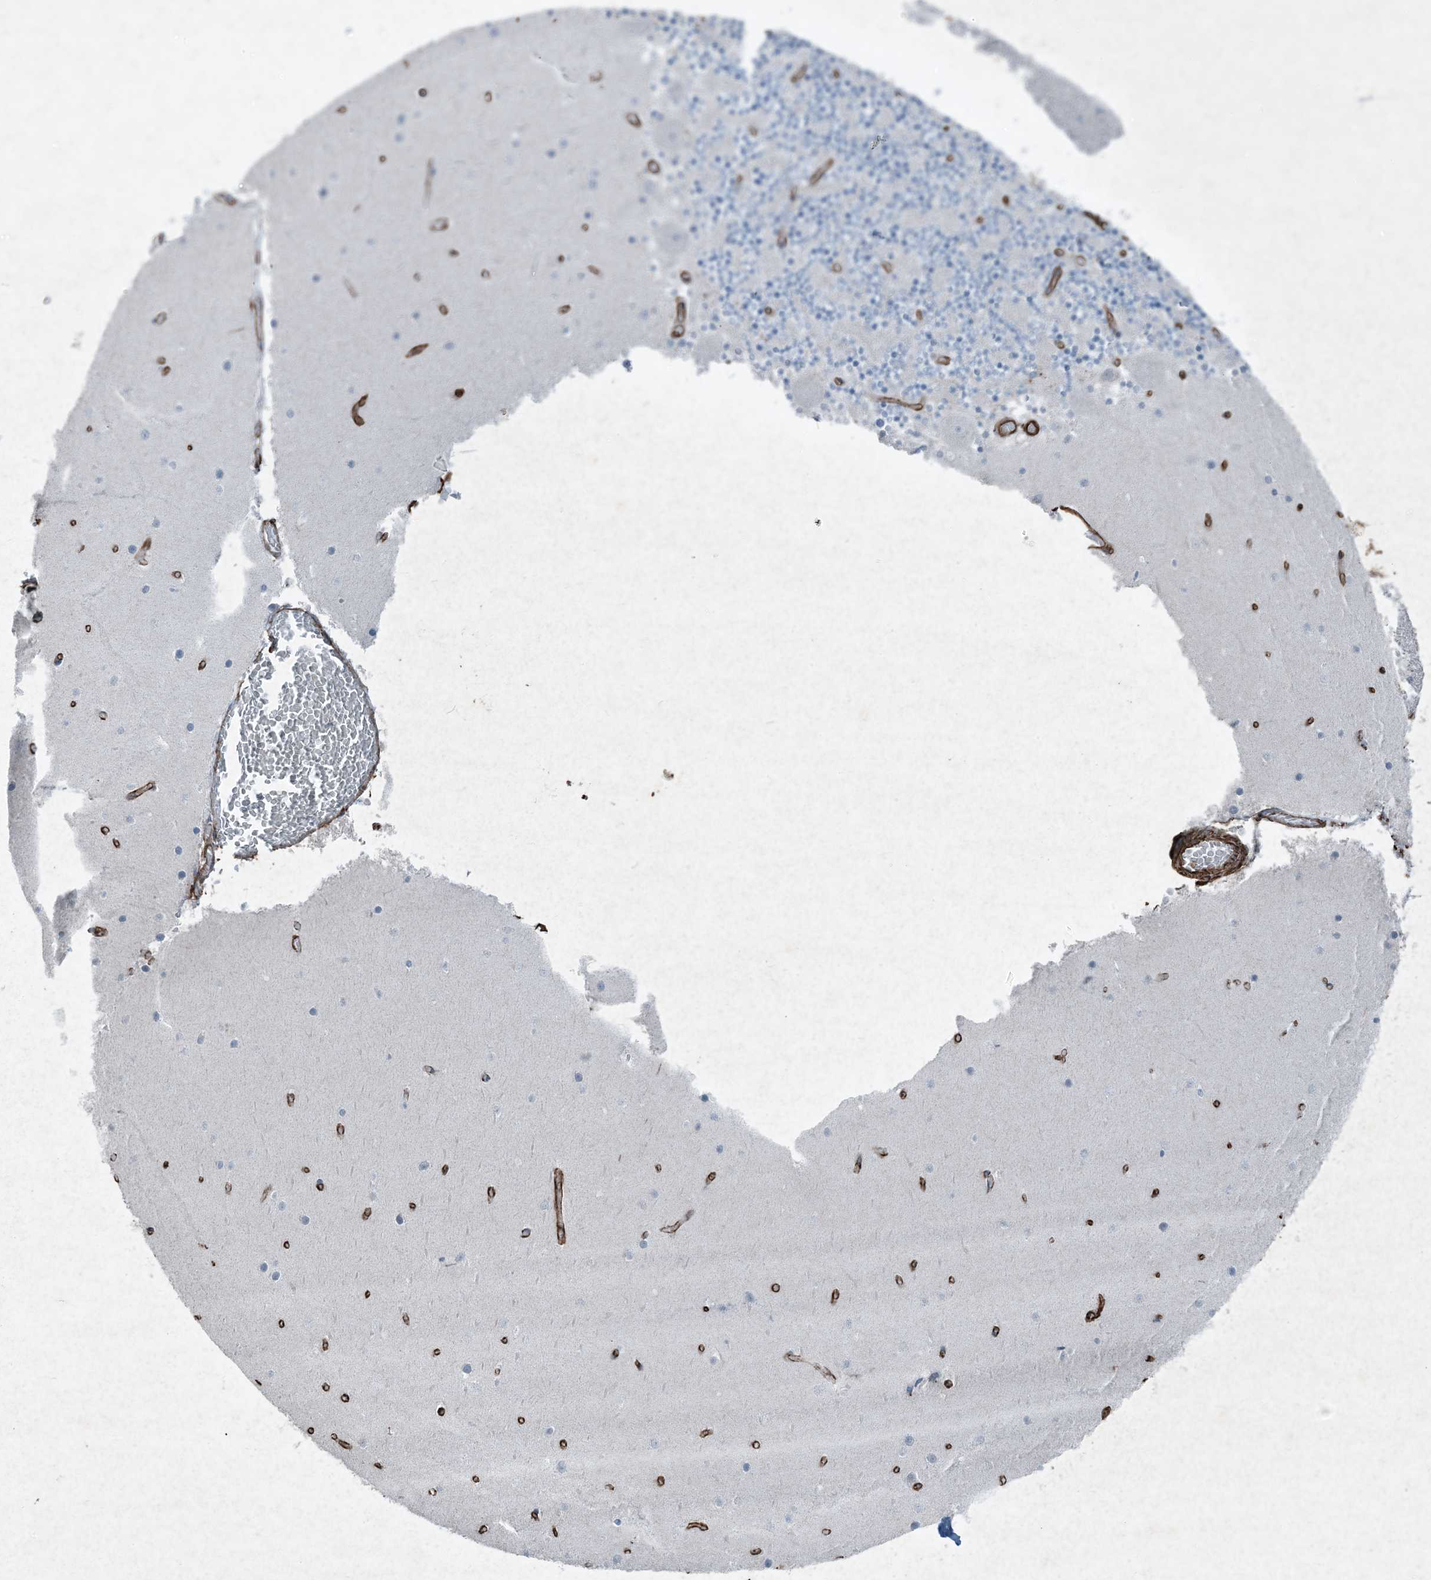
{"staining": {"intensity": "negative", "quantity": "none", "location": "none"}, "tissue": "cerebellum", "cell_type": "Cells in granular layer", "image_type": "normal", "snomed": [{"axis": "morphology", "description": "Normal tissue, NOS"}, {"axis": "topography", "description": "Cerebellum"}], "caption": "This micrograph is of normal cerebellum stained with immunohistochemistry to label a protein in brown with the nuclei are counter-stained blue. There is no expression in cells in granular layer.", "gene": "RYK", "patient": {"sex": "female", "age": 28}}